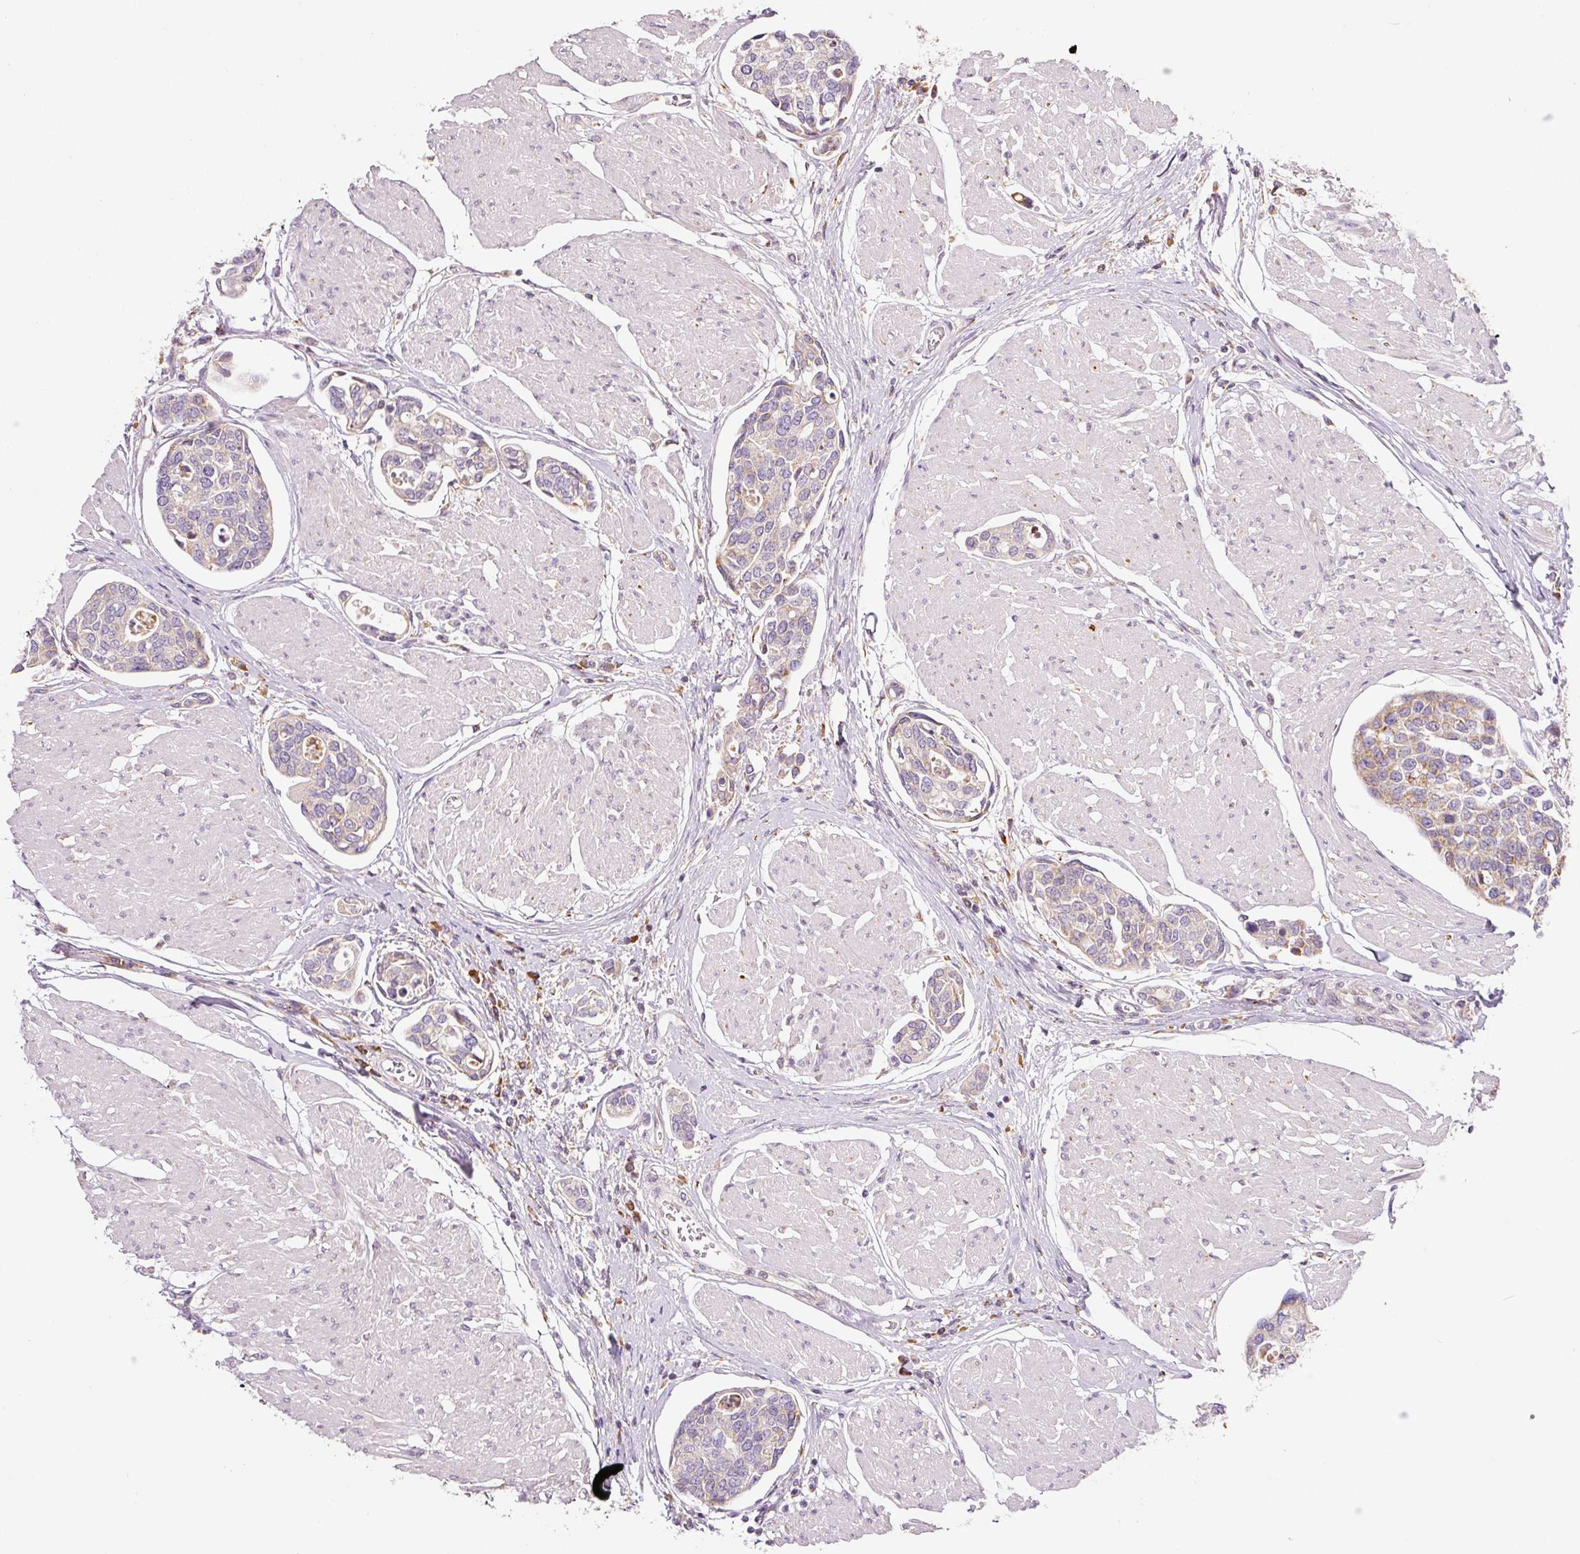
{"staining": {"intensity": "weak", "quantity": "25%-75%", "location": "cytoplasmic/membranous"}, "tissue": "urothelial cancer", "cell_type": "Tumor cells", "image_type": "cancer", "snomed": [{"axis": "morphology", "description": "Urothelial carcinoma, High grade"}, {"axis": "topography", "description": "Urinary bladder"}], "caption": "This photomicrograph exhibits immunohistochemistry (IHC) staining of human urothelial cancer, with low weak cytoplasmic/membranous staining in about 25%-75% of tumor cells.", "gene": "MORN4", "patient": {"sex": "male", "age": 78}}